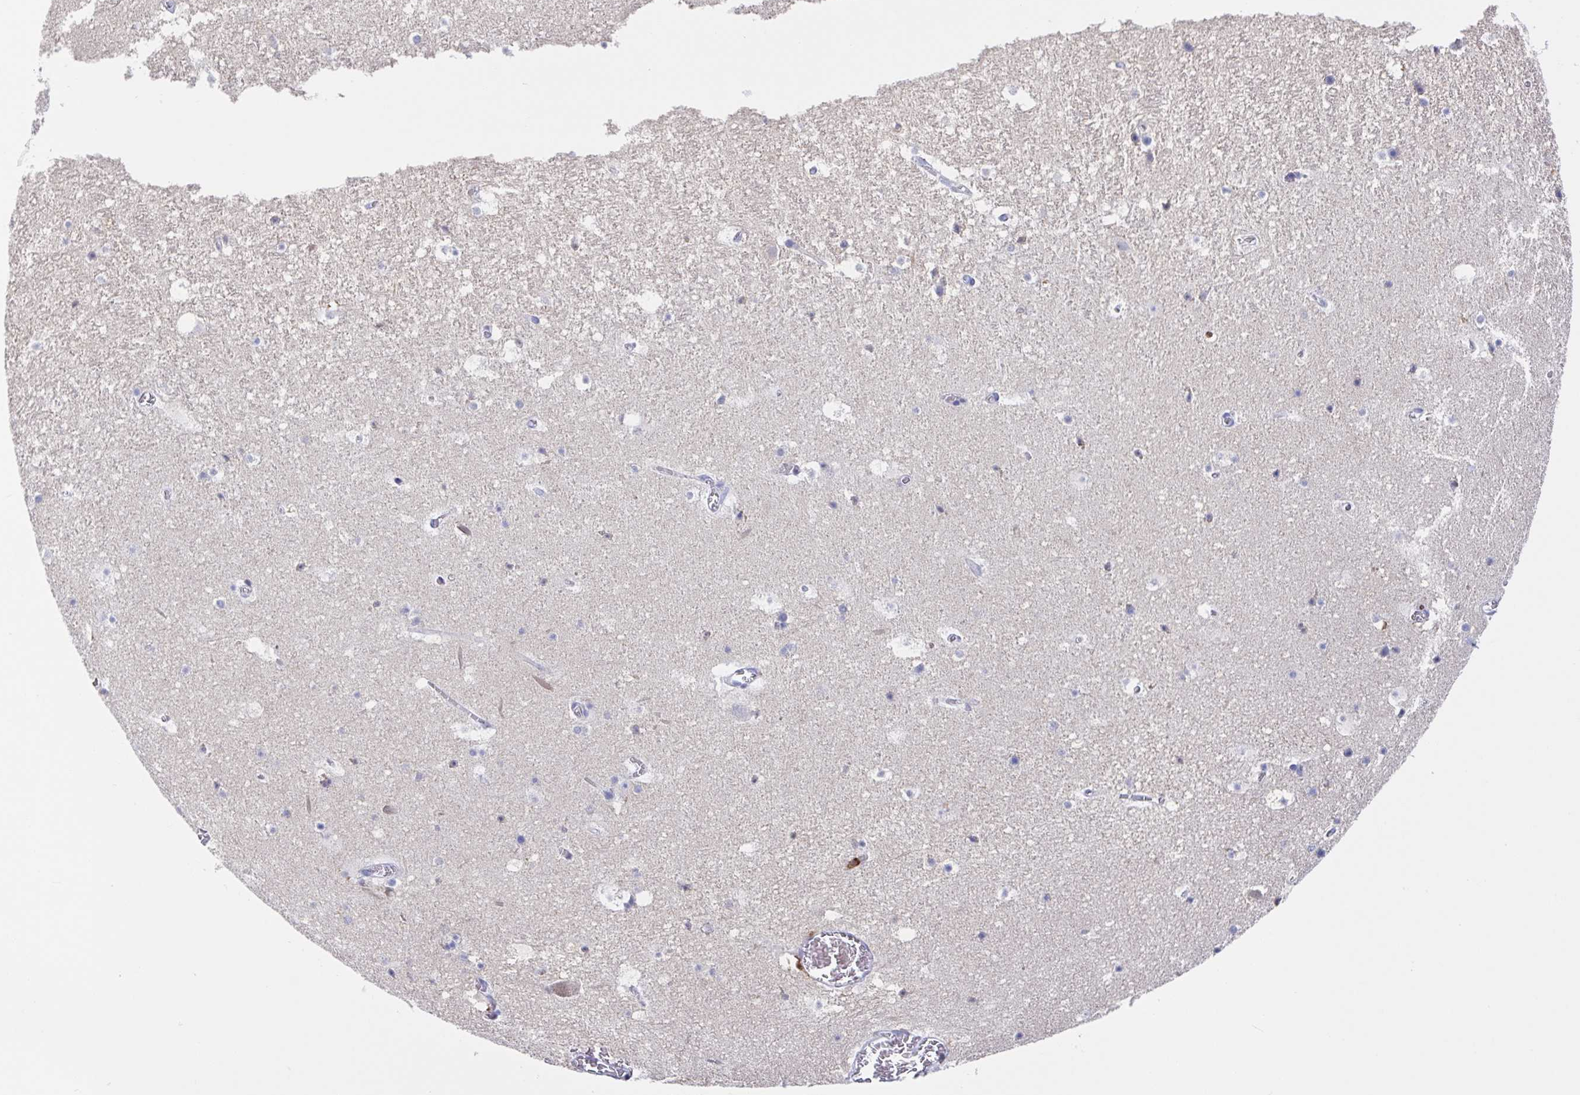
{"staining": {"intensity": "negative", "quantity": "none", "location": "none"}, "tissue": "hippocampus", "cell_type": "Glial cells", "image_type": "normal", "snomed": [{"axis": "morphology", "description": "Normal tissue, NOS"}, {"axis": "topography", "description": "Hippocampus"}], "caption": "The IHC histopathology image has no significant positivity in glial cells of hippocampus. (Stains: DAB (3,3'-diaminobenzidine) immunohistochemistry (IHC) with hematoxylin counter stain, Microscopy: brightfield microscopy at high magnification).", "gene": "FCGR3A", "patient": {"sex": "female", "age": 42}}